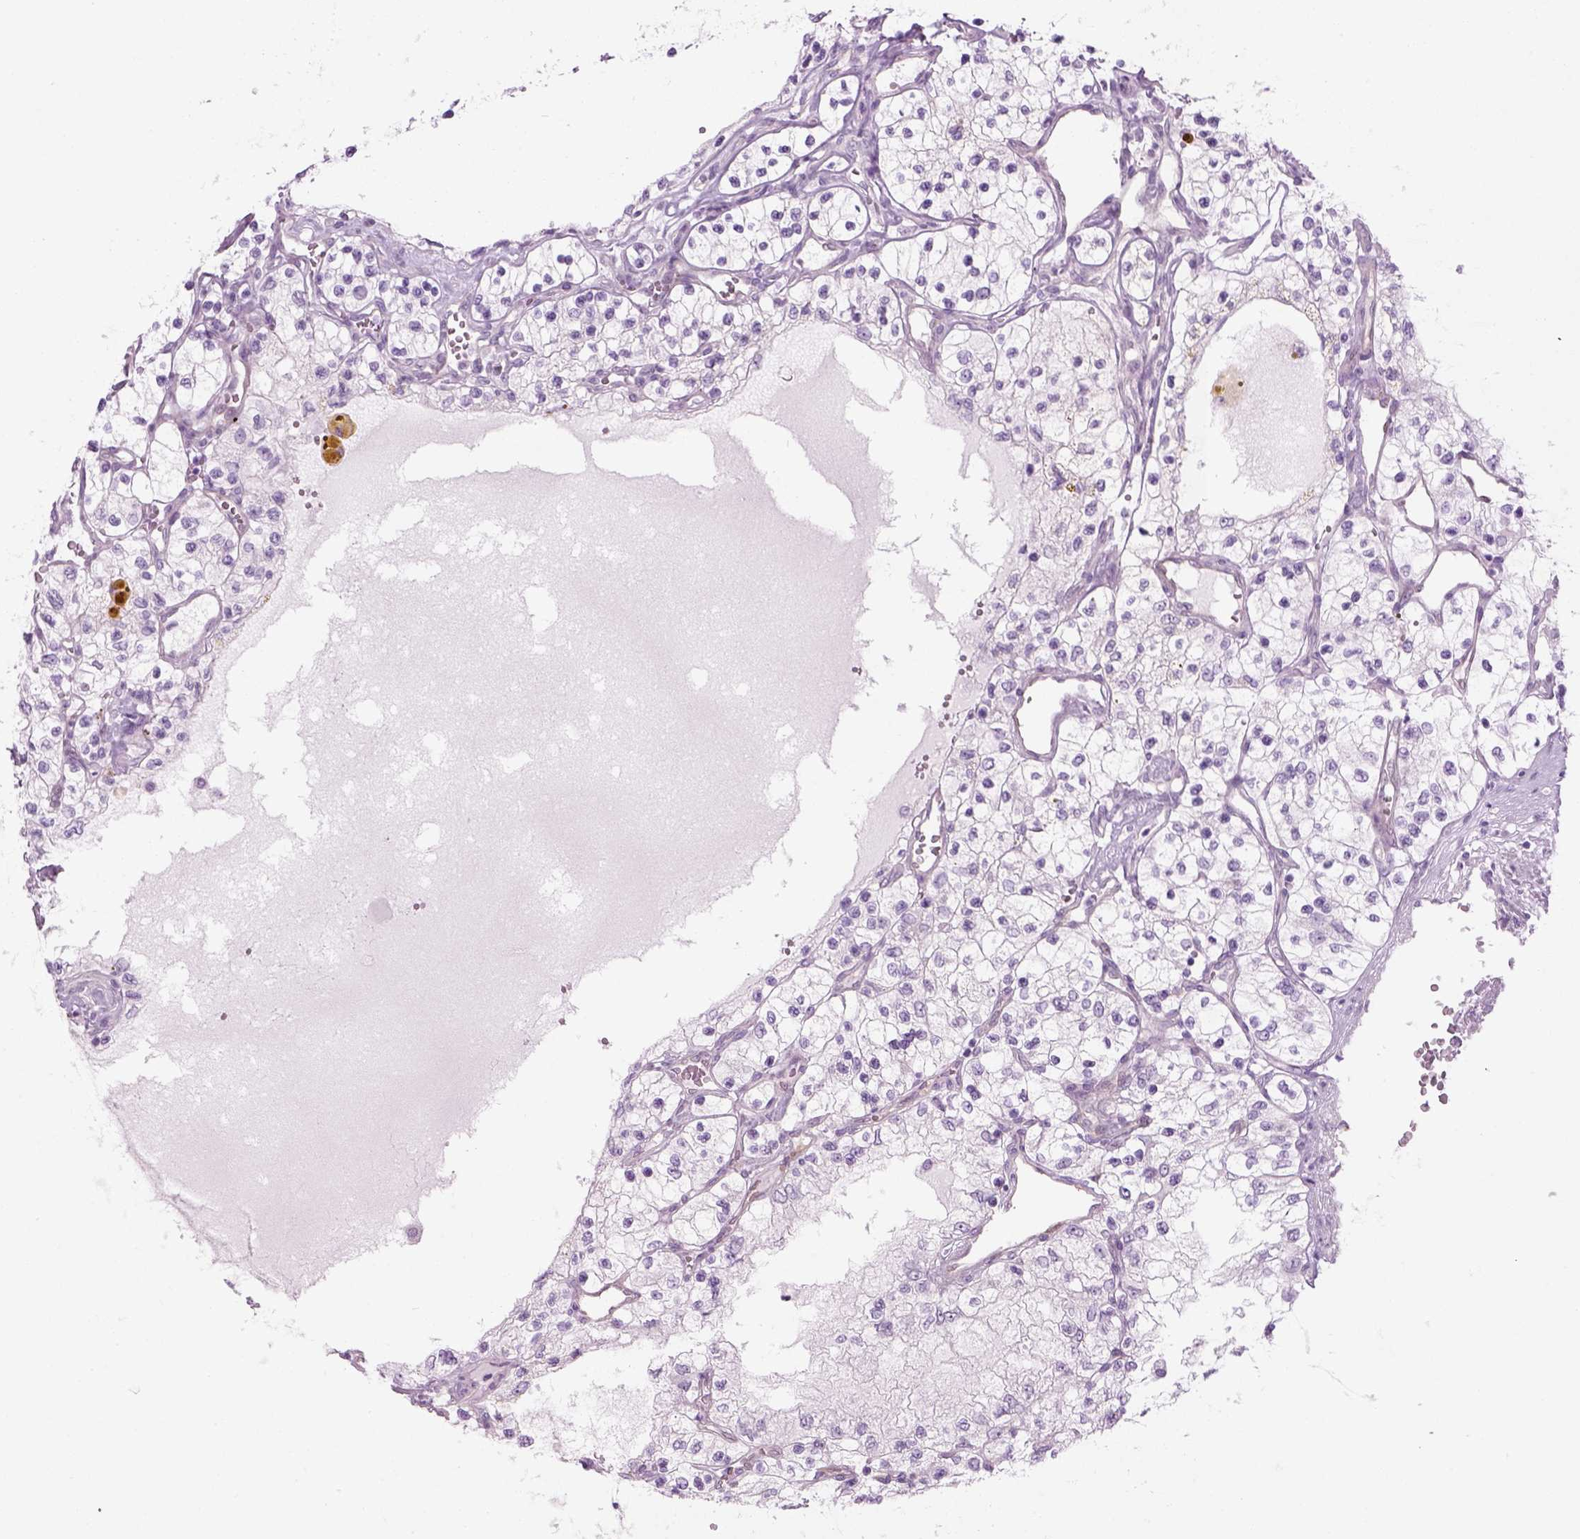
{"staining": {"intensity": "negative", "quantity": "none", "location": "none"}, "tissue": "renal cancer", "cell_type": "Tumor cells", "image_type": "cancer", "snomed": [{"axis": "morphology", "description": "Adenocarcinoma, NOS"}, {"axis": "topography", "description": "Kidney"}], "caption": "Renal adenocarcinoma stained for a protein using immunohistochemistry (IHC) shows no staining tumor cells.", "gene": "CIBAR2", "patient": {"sex": "female", "age": 69}}